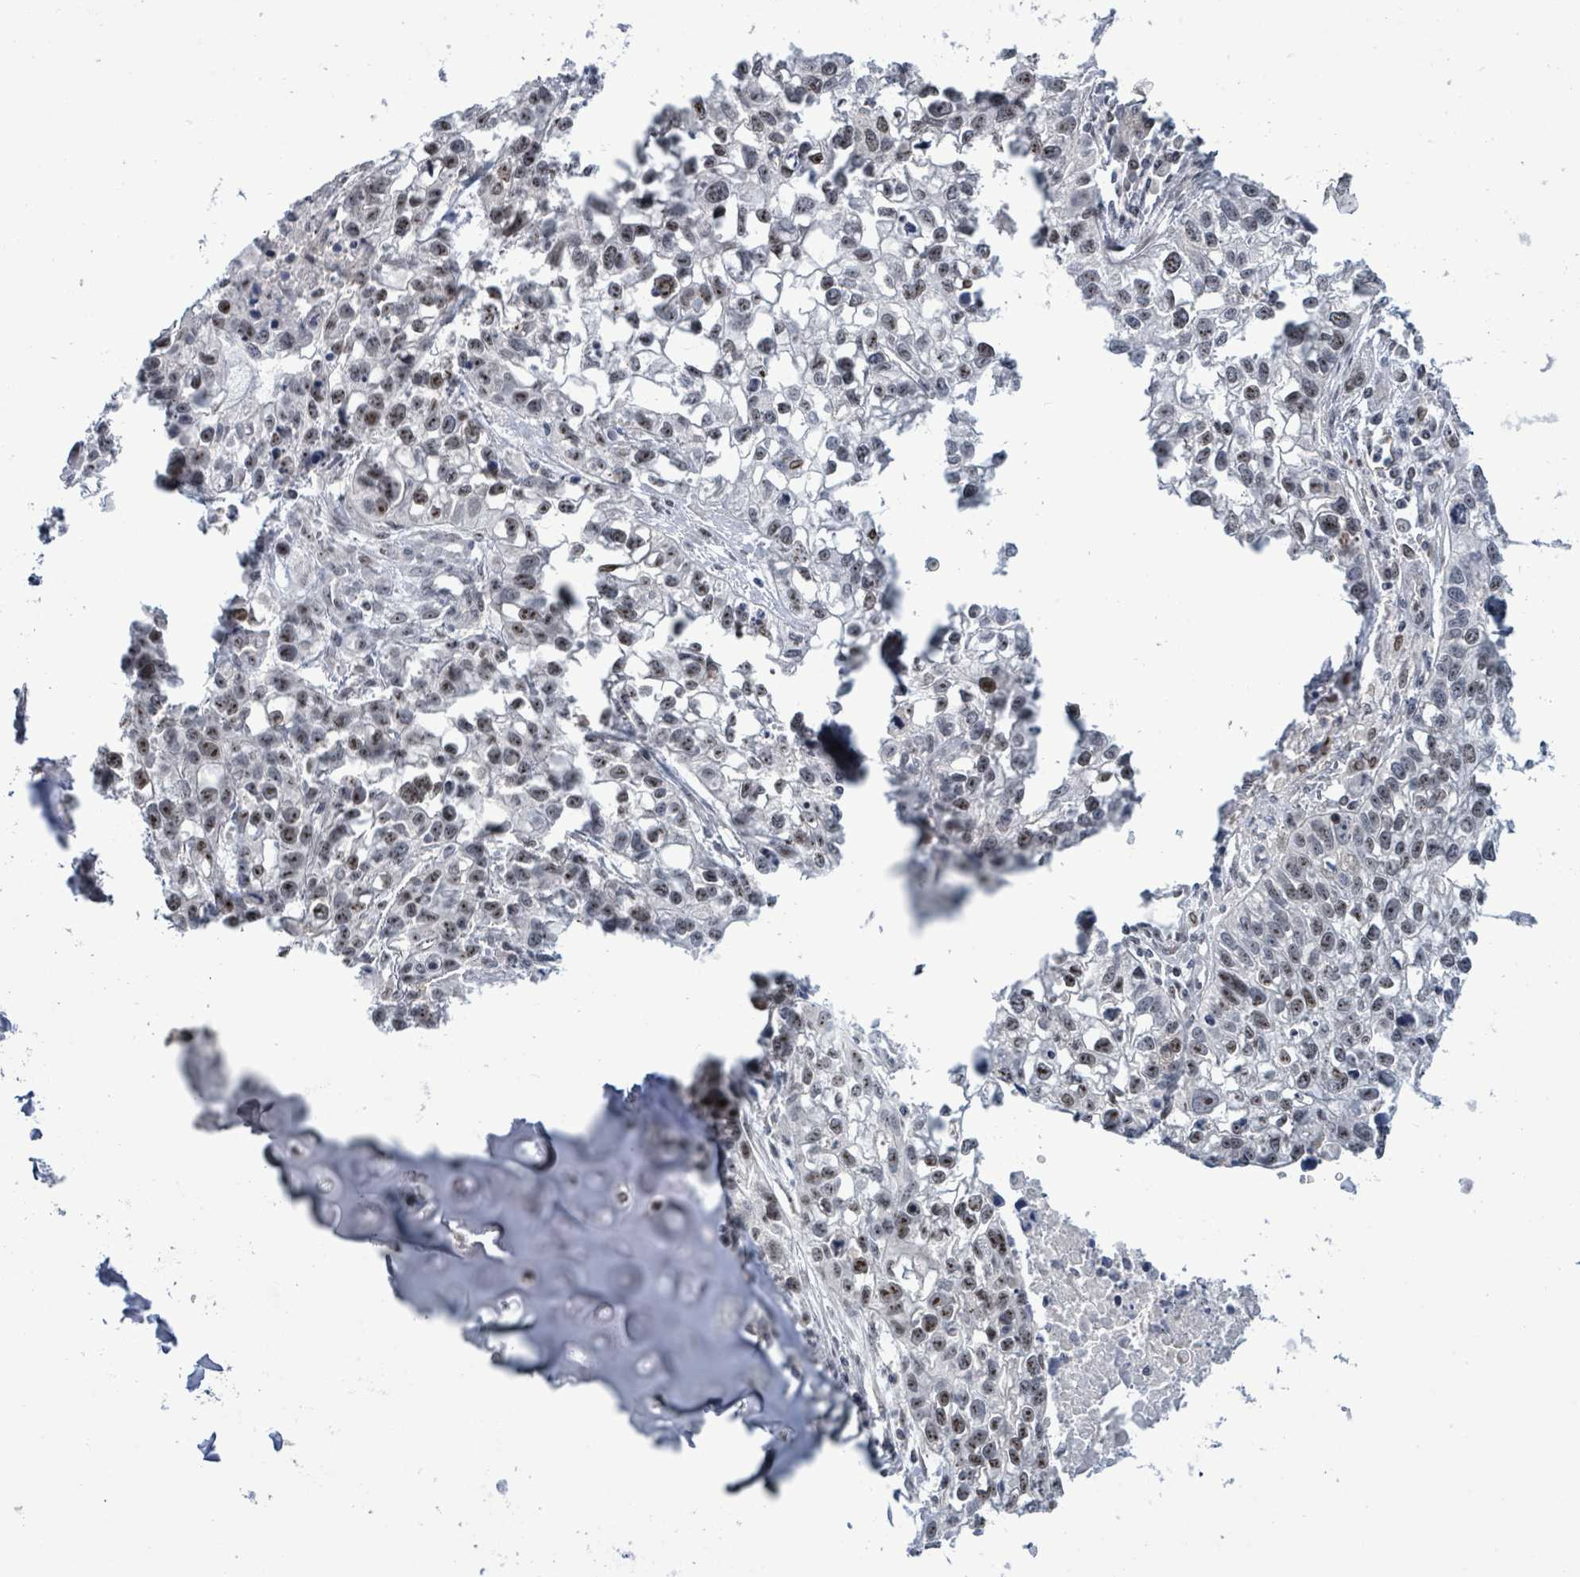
{"staining": {"intensity": "moderate", "quantity": ">75%", "location": "nuclear"}, "tissue": "lung cancer", "cell_type": "Tumor cells", "image_type": "cancer", "snomed": [{"axis": "morphology", "description": "Squamous cell carcinoma, NOS"}, {"axis": "topography", "description": "Lung"}], "caption": "Tumor cells reveal medium levels of moderate nuclear expression in about >75% of cells in squamous cell carcinoma (lung). (Brightfield microscopy of DAB IHC at high magnification).", "gene": "RRN3", "patient": {"sex": "male", "age": 74}}